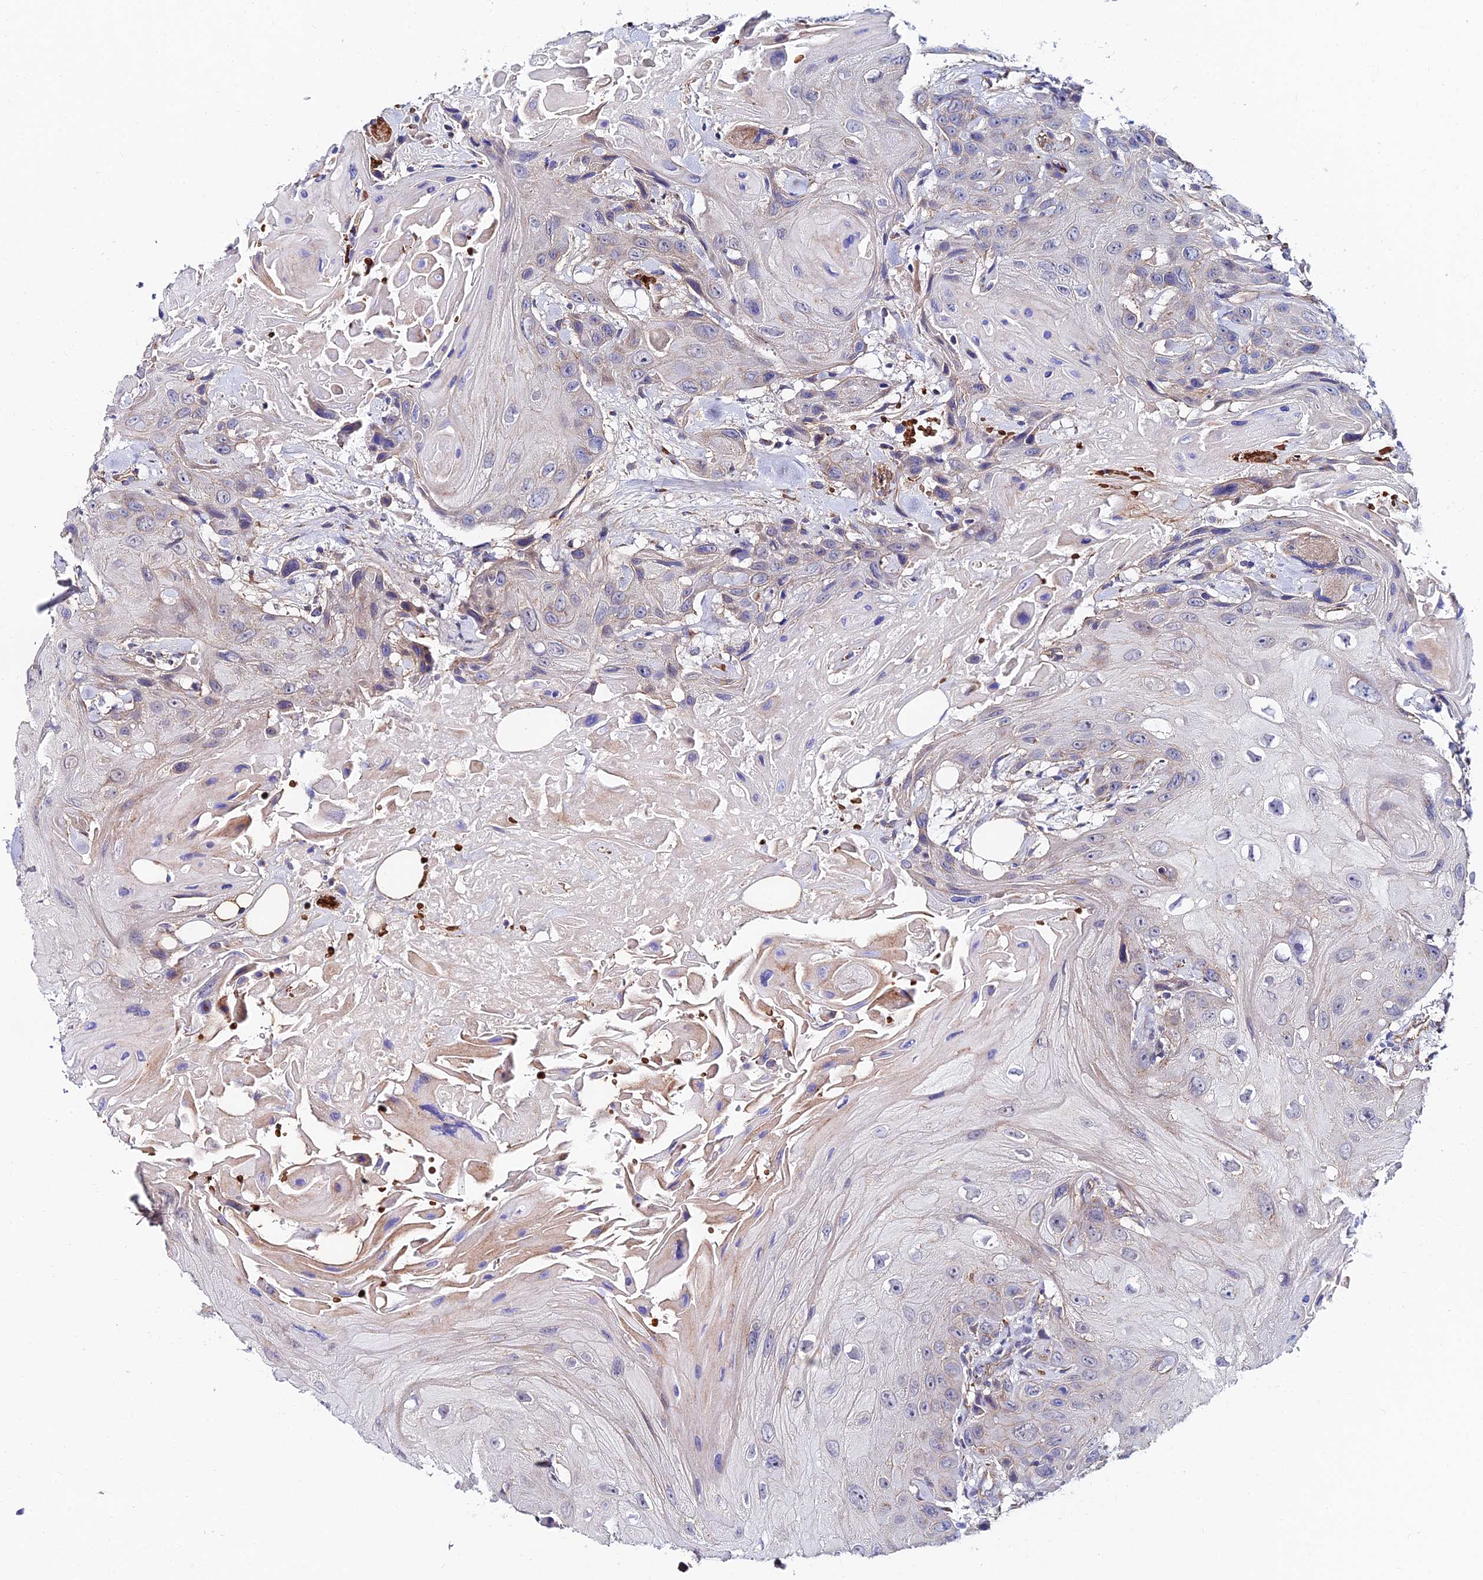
{"staining": {"intensity": "negative", "quantity": "none", "location": "none"}, "tissue": "head and neck cancer", "cell_type": "Tumor cells", "image_type": "cancer", "snomed": [{"axis": "morphology", "description": "Squamous cell carcinoma, NOS"}, {"axis": "topography", "description": "Head-Neck"}], "caption": "An image of head and neck cancer (squamous cell carcinoma) stained for a protein shows no brown staining in tumor cells. (Brightfield microscopy of DAB immunohistochemistry at high magnification).", "gene": "ADGRF3", "patient": {"sex": "male", "age": 81}}